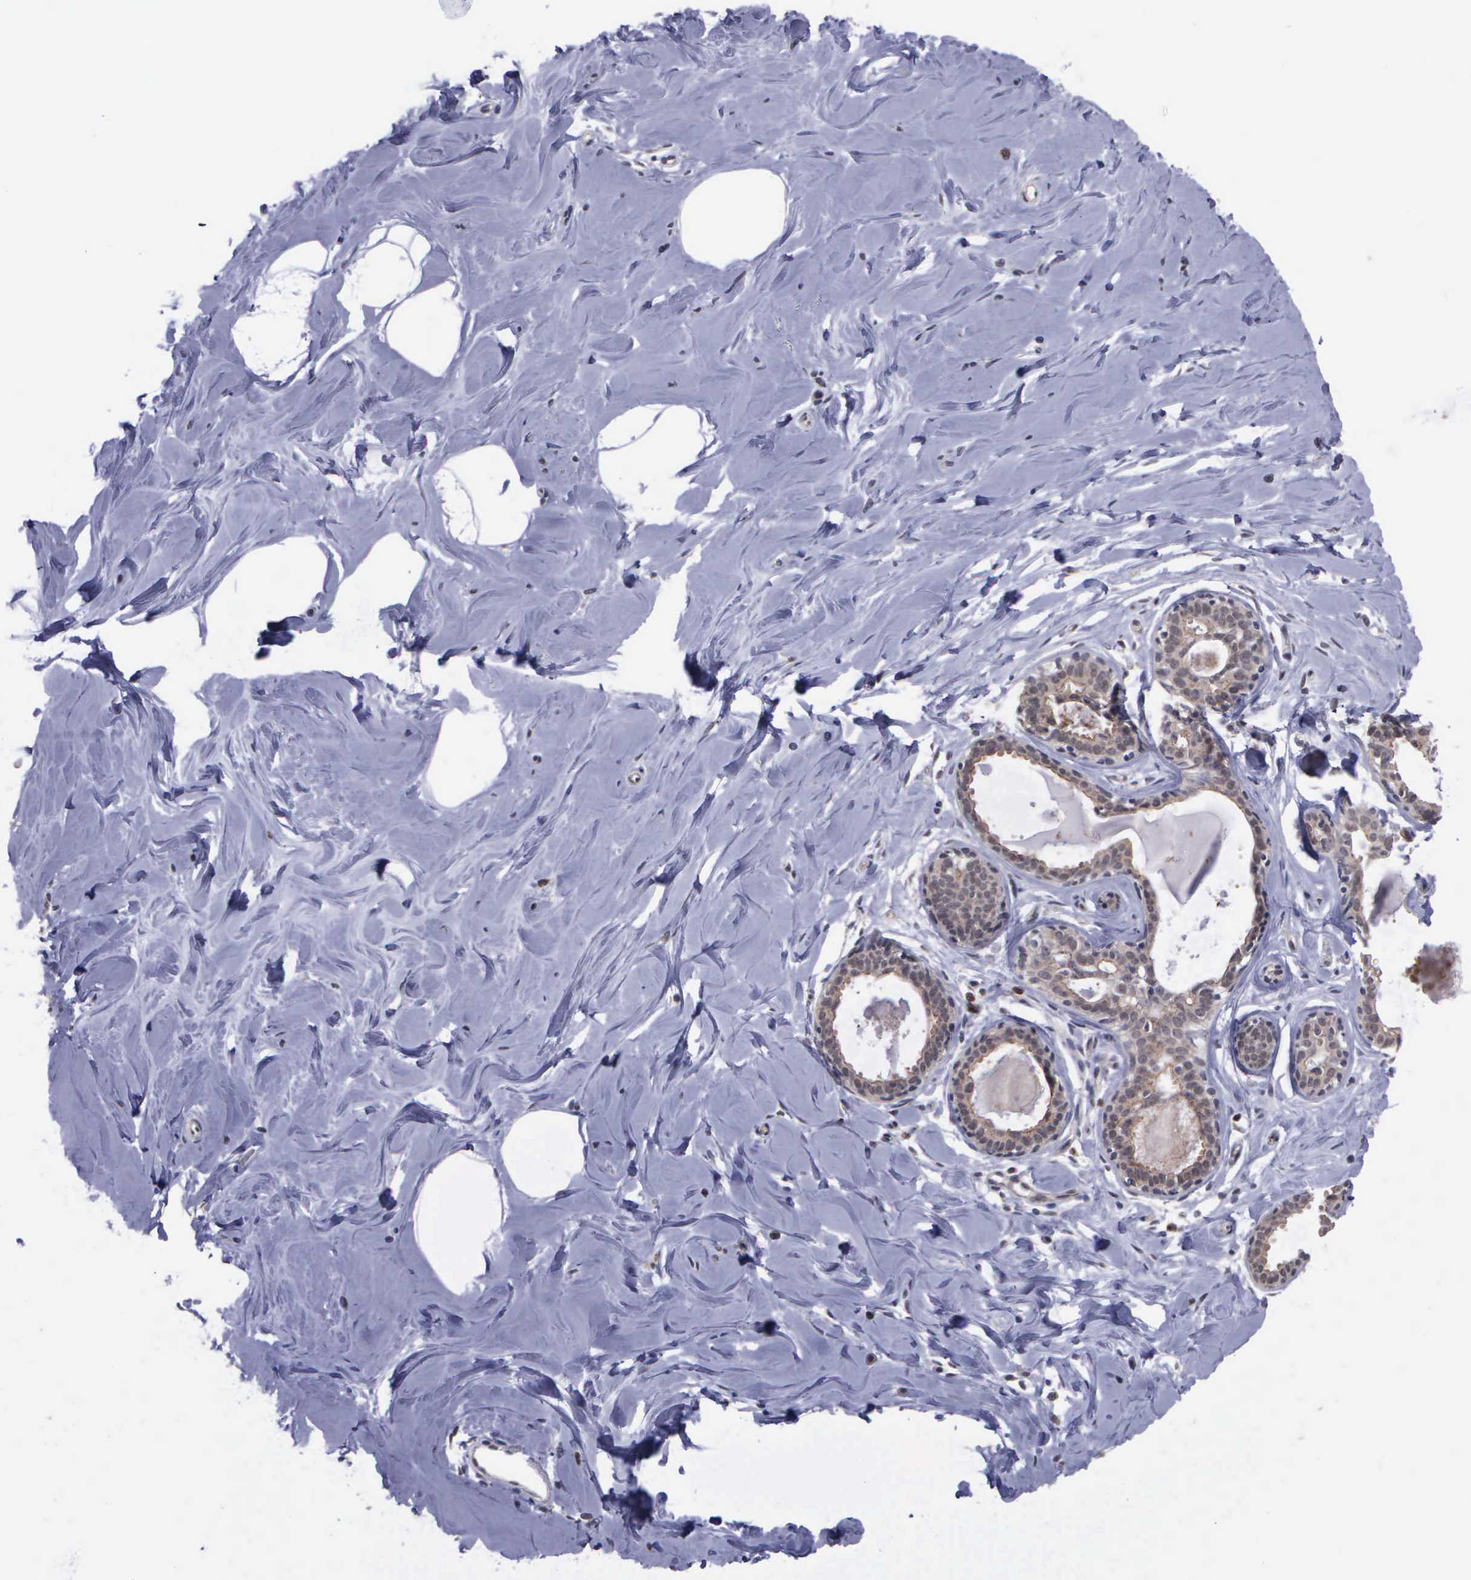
{"staining": {"intensity": "weak", "quantity": "25%-75%", "location": "cytoplasmic/membranous"}, "tissue": "breast", "cell_type": "Adipocytes", "image_type": "normal", "snomed": [{"axis": "morphology", "description": "Normal tissue, NOS"}, {"axis": "topography", "description": "Breast"}], "caption": "Immunohistochemical staining of benign breast shows 25%-75% levels of weak cytoplasmic/membranous protein expression in approximately 25%-75% of adipocytes. (IHC, brightfield microscopy, high magnification).", "gene": "MAP3K9", "patient": {"sex": "female", "age": 44}}